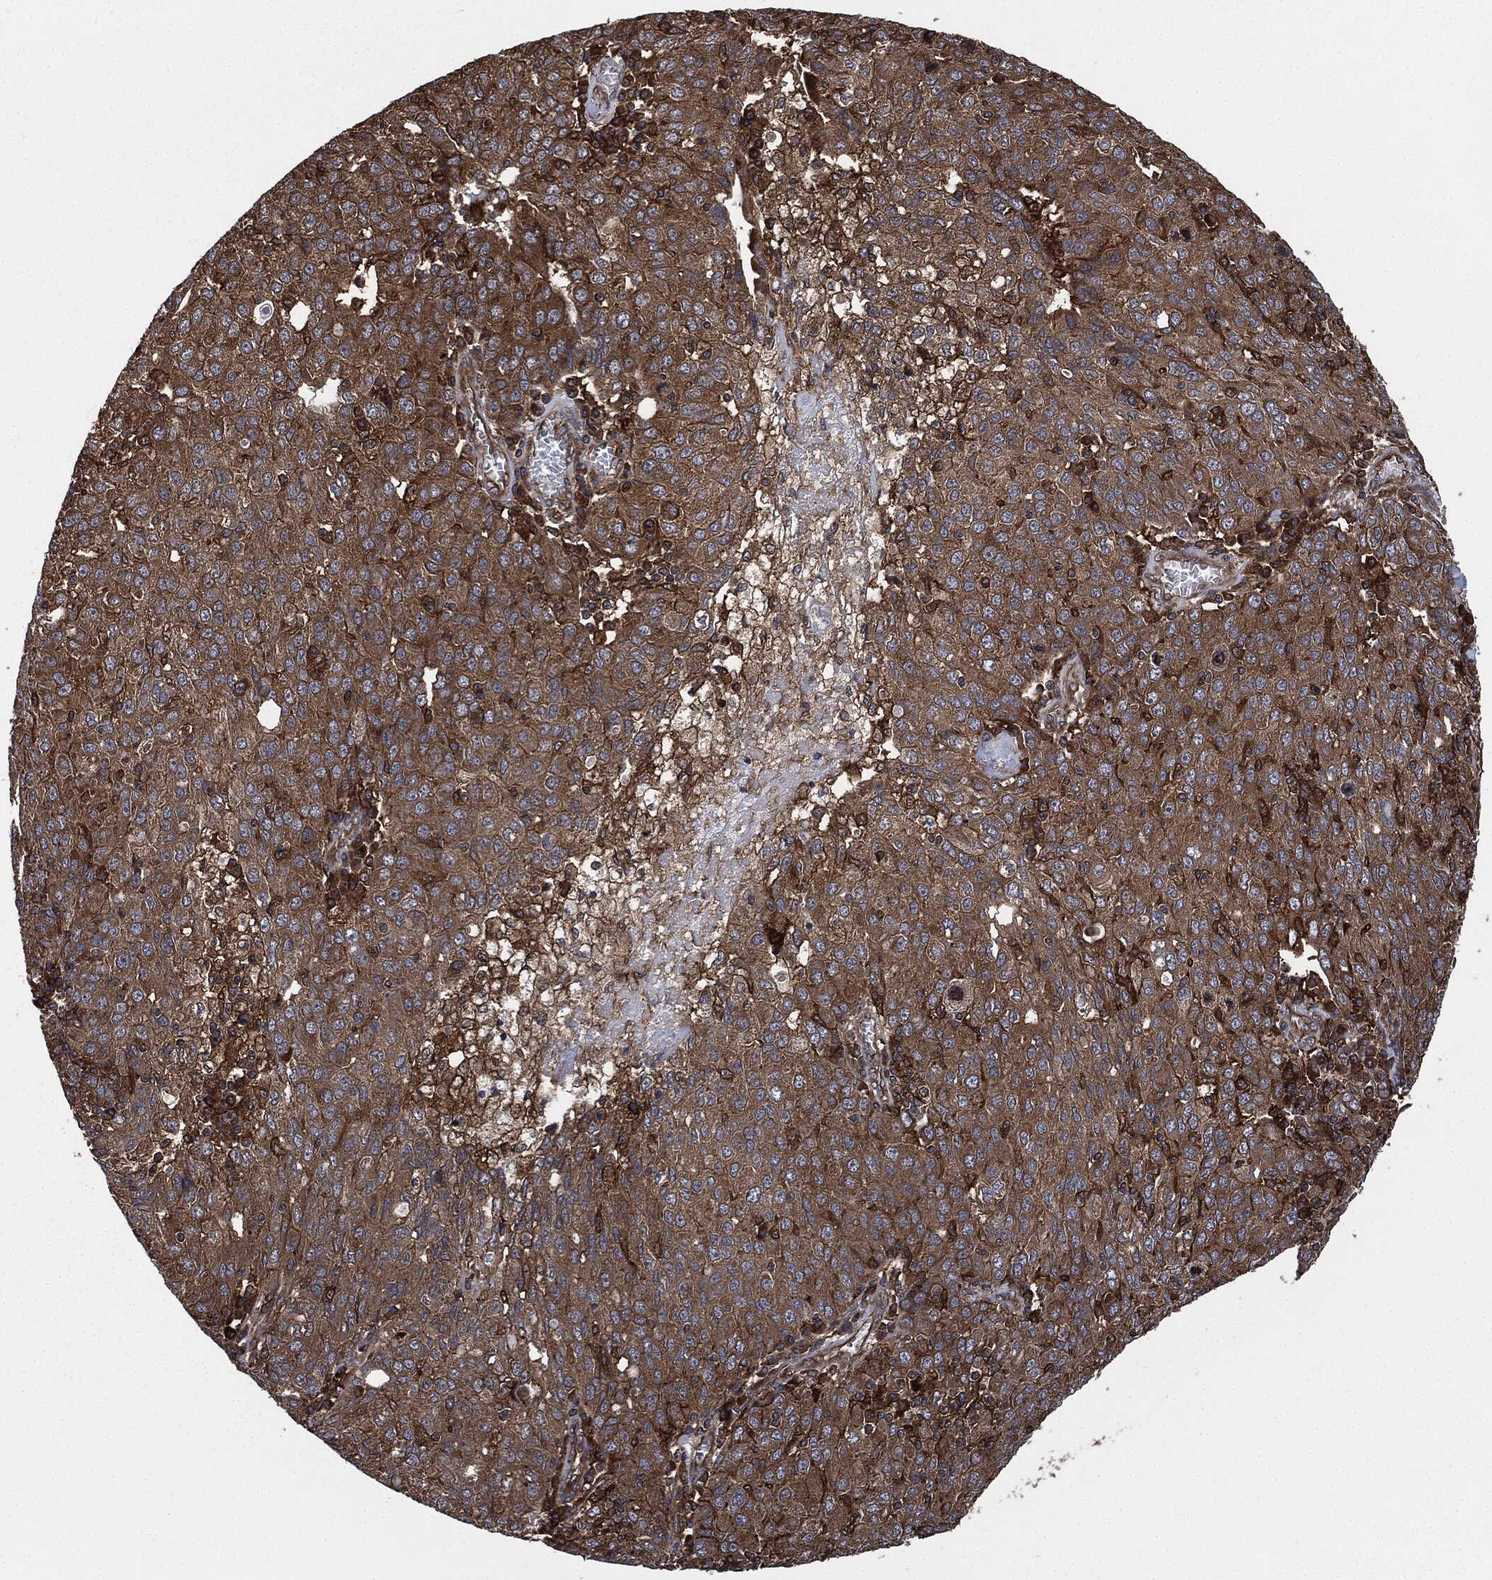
{"staining": {"intensity": "moderate", "quantity": ">75%", "location": "cytoplasmic/membranous"}, "tissue": "ovarian cancer", "cell_type": "Tumor cells", "image_type": "cancer", "snomed": [{"axis": "morphology", "description": "Carcinoma, endometroid"}, {"axis": "topography", "description": "Ovary"}], "caption": "This image reveals endometroid carcinoma (ovarian) stained with immunohistochemistry (IHC) to label a protein in brown. The cytoplasmic/membranous of tumor cells show moderate positivity for the protein. Nuclei are counter-stained blue.", "gene": "RAP1GDS1", "patient": {"sex": "female", "age": 50}}